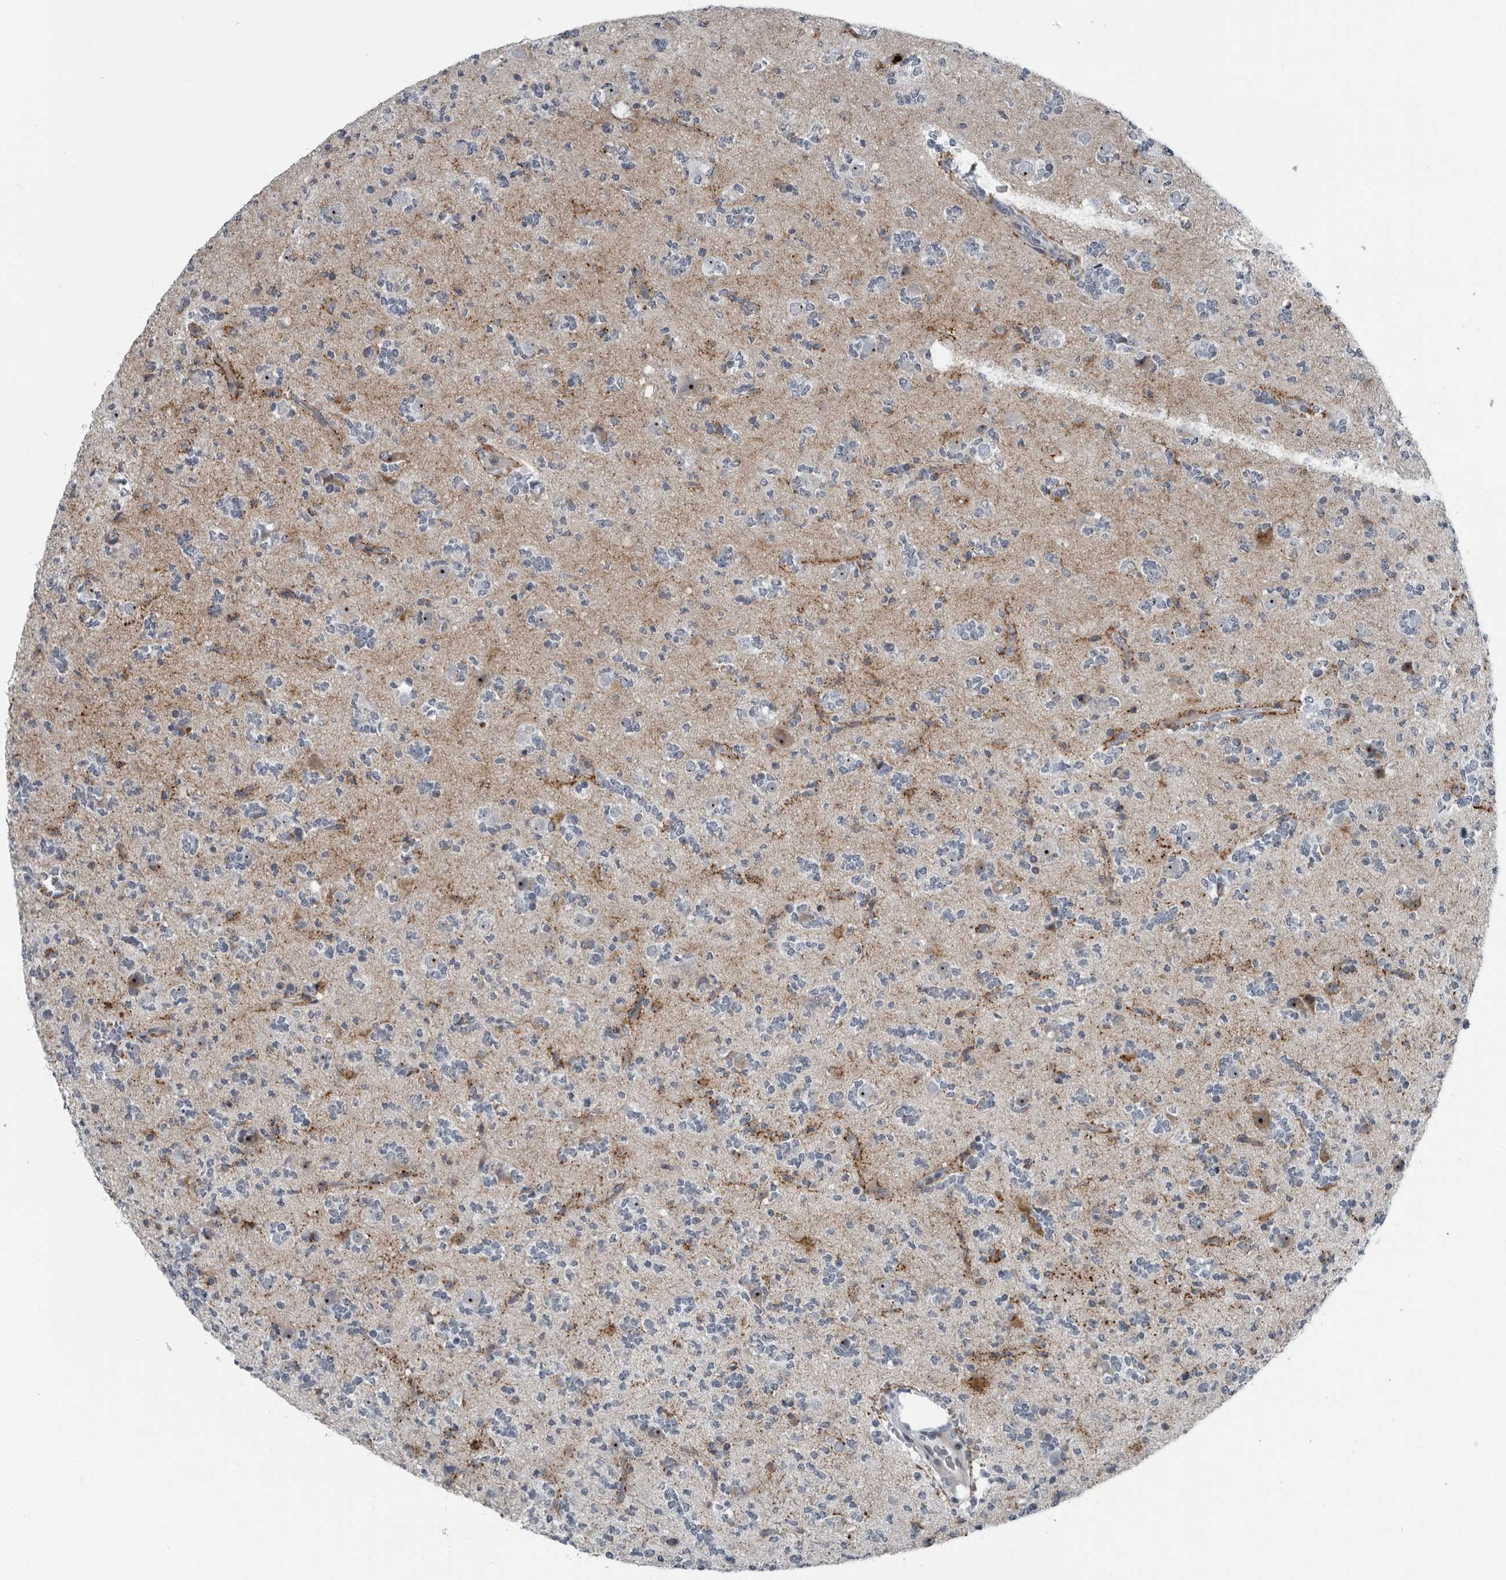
{"staining": {"intensity": "negative", "quantity": "none", "location": "none"}, "tissue": "glioma", "cell_type": "Tumor cells", "image_type": "cancer", "snomed": [{"axis": "morphology", "description": "Glioma, malignant, High grade"}, {"axis": "topography", "description": "Brain"}], "caption": "A micrograph of malignant high-grade glioma stained for a protein reveals no brown staining in tumor cells.", "gene": "PDCD11", "patient": {"sex": "female", "age": 62}}